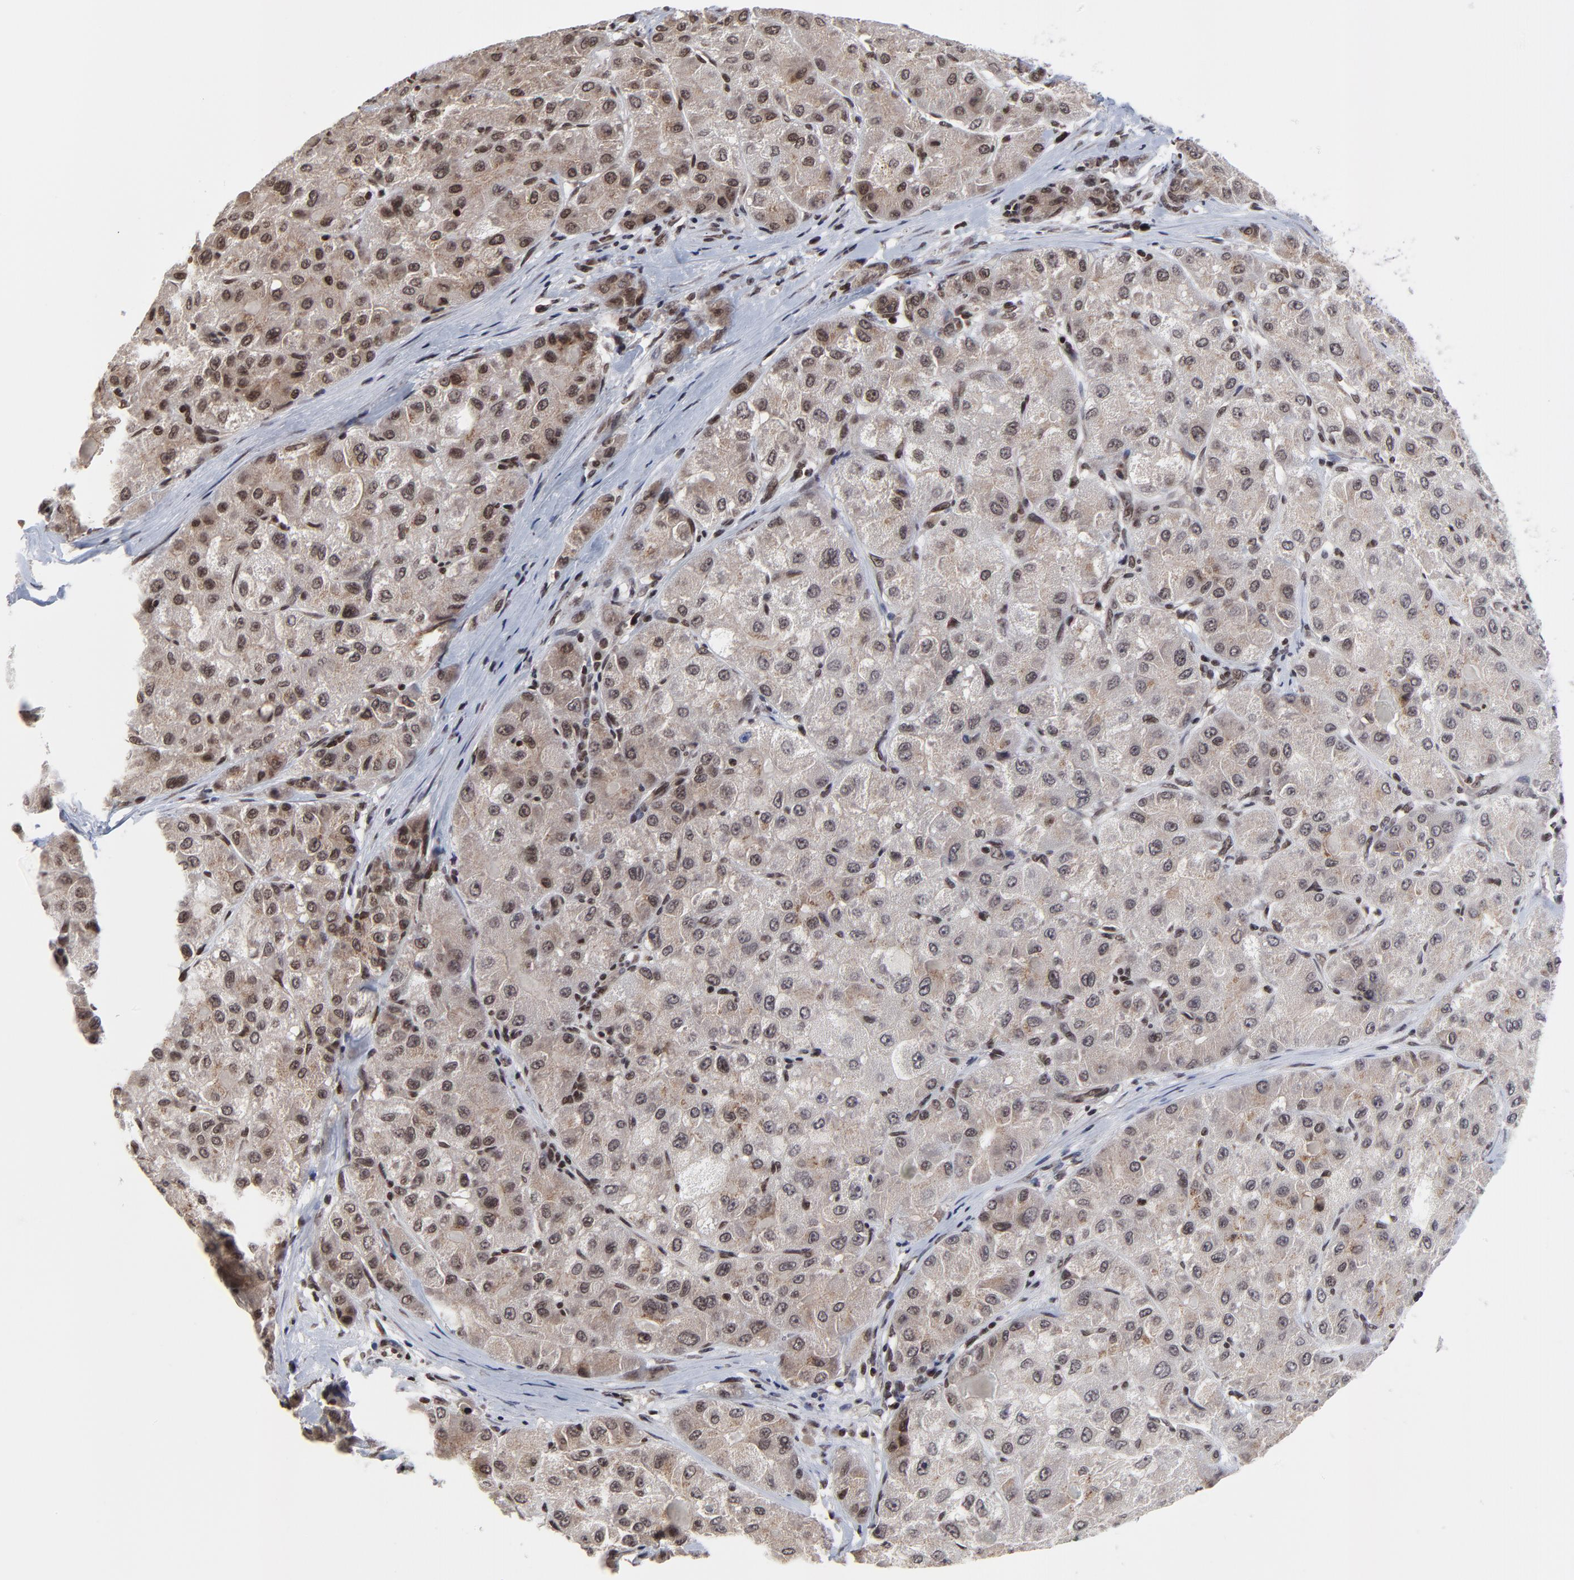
{"staining": {"intensity": "moderate", "quantity": ">75%", "location": "nuclear"}, "tissue": "liver cancer", "cell_type": "Tumor cells", "image_type": "cancer", "snomed": [{"axis": "morphology", "description": "Carcinoma, Hepatocellular, NOS"}, {"axis": "topography", "description": "Liver"}], "caption": "This histopathology image exhibits immunohistochemistry staining of human liver hepatocellular carcinoma, with medium moderate nuclear expression in approximately >75% of tumor cells.", "gene": "ZNF777", "patient": {"sex": "male", "age": 80}}